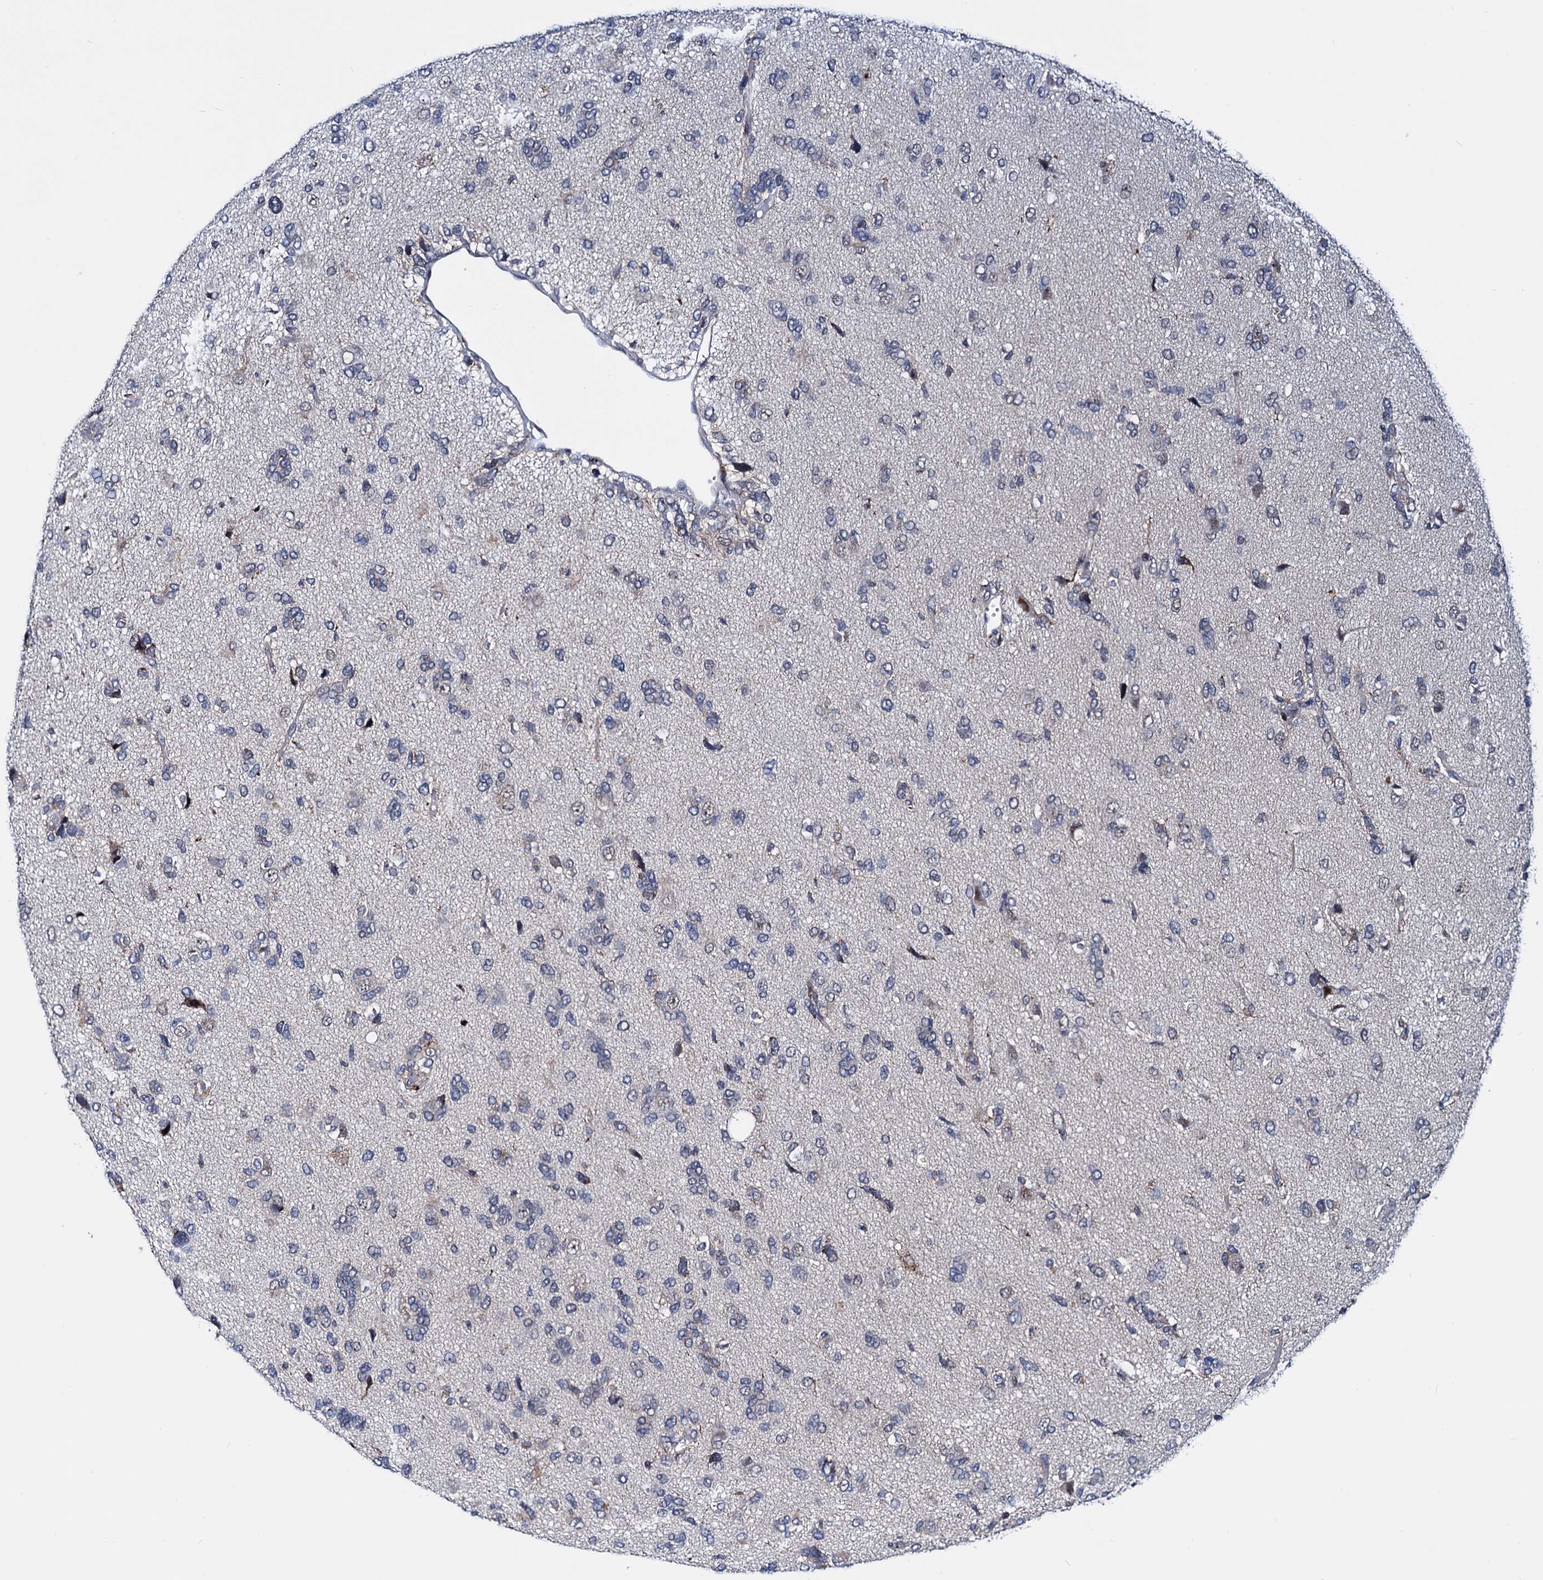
{"staining": {"intensity": "negative", "quantity": "none", "location": "none"}, "tissue": "glioma", "cell_type": "Tumor cells", "image_type": "cancer", "snomed": [{"axis": "morphology", "description": "Glioma, malignant, High grade"}, {"axis": "topography", "description": "Brain"}], "caption": "DAB immunohistochemical staining of malignant high-grade glioma exhibits no significant expression in tumor cells. The staining is performed using DAB (3,3'-diaminobenzidine) brown chromogen with nuclei counter-stained in using hematoxylin.", "gene": "COA4", "patient": {"sex": "female", "age": 59}}